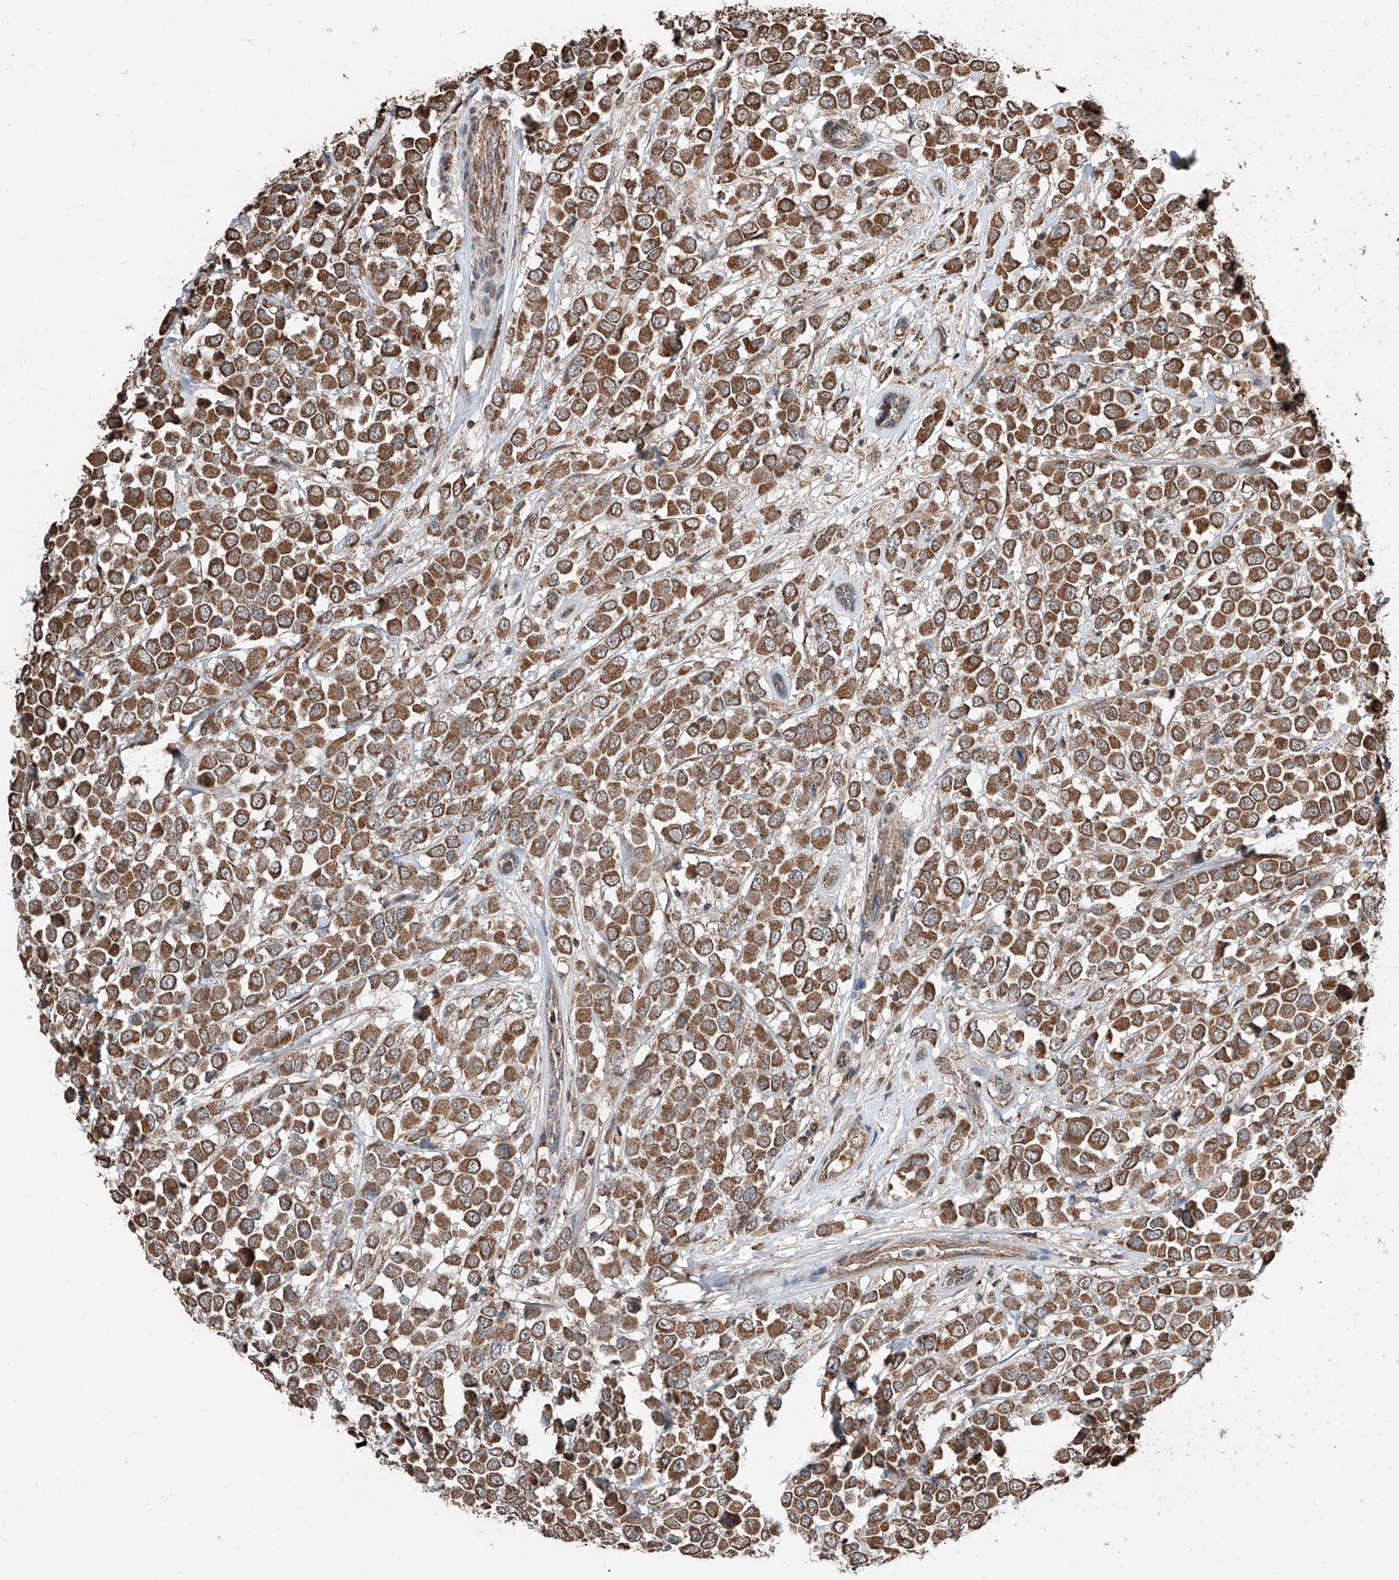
{"staining": {"intensity": "strong", "quantity": ">75%", "location": "cytoplasmic/membranous"}, "tissue": "breast cancer", "cell_type": "Tumor cells", "image_type": "cancer", "snomed": [{"axis": "morphology", "description": "Duct carcinoma"}, {"axis": "topography", "description": "Breast"}], "caption": "A brown stain labels strong cytoplasmic/membranous staining of a protein in intraductal carcinoma (breast) tumor cells.", "gene": "ZNF445", "patient": {"sex": "female", "age": 61}}